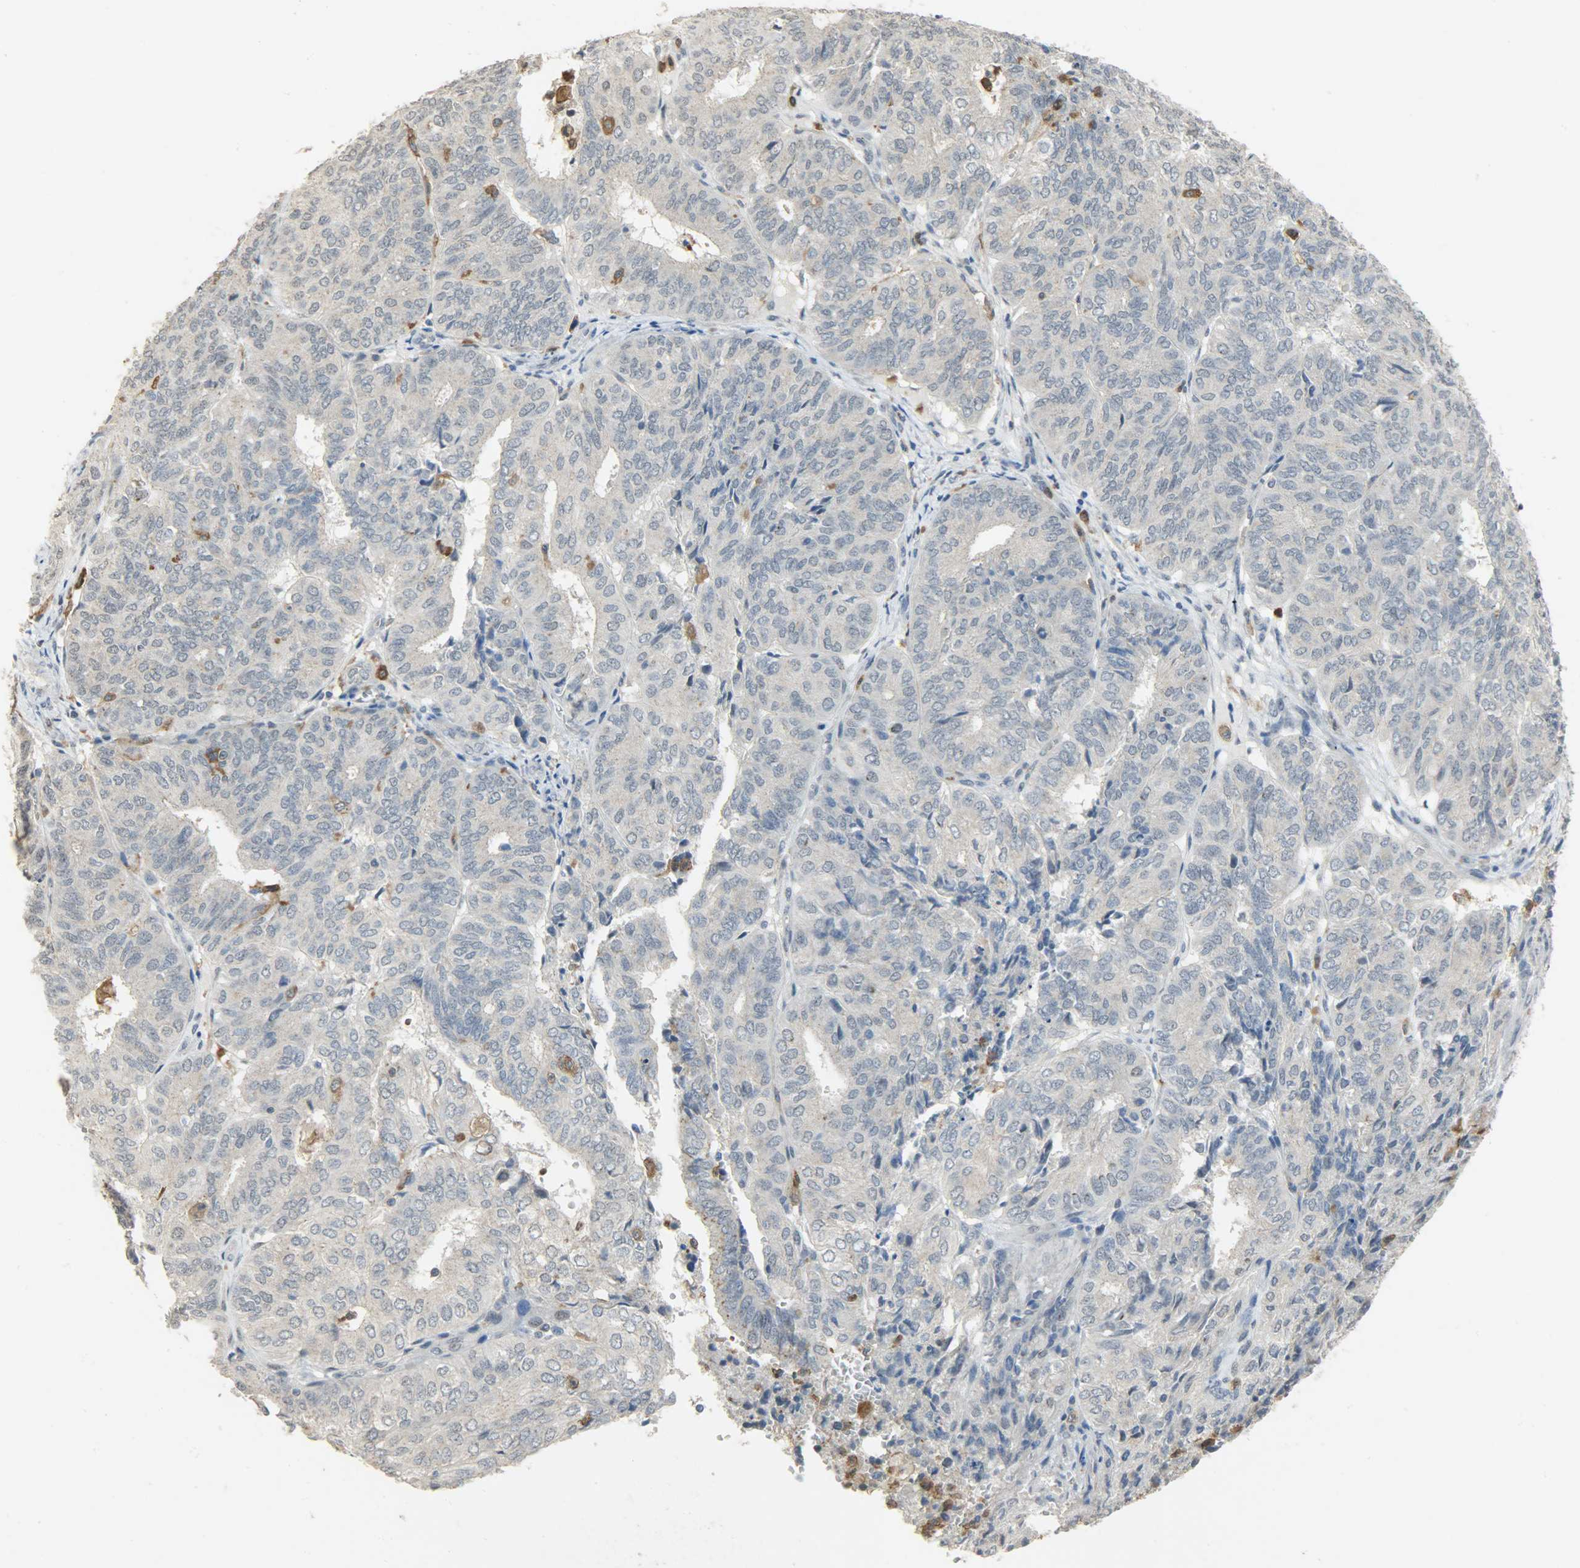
{"staining": {"intensity": "negative", "quantity": "none", "location": "none"}, "tissue": "endometrial cancer", "cell_type": "Tumor cells", "image_type": "cancer", "snomed": [{"axis": "morphology", "description": "Adenocarcinoma, NOS"}, {"axis": "topography", "description": "Uterus"}], "caption": "IHC photomicrograph of neoplastic tissue: endometrial cancer stained with DAB exhibits no significant protein positivity in tumor cells. (DAB (3,3'-diaminobenzidine) immunohistochemistry (IHC) with hematoxylin counter stain).", "gene": "SKAP2", "patient": {"sex": "female", "age": 60}}